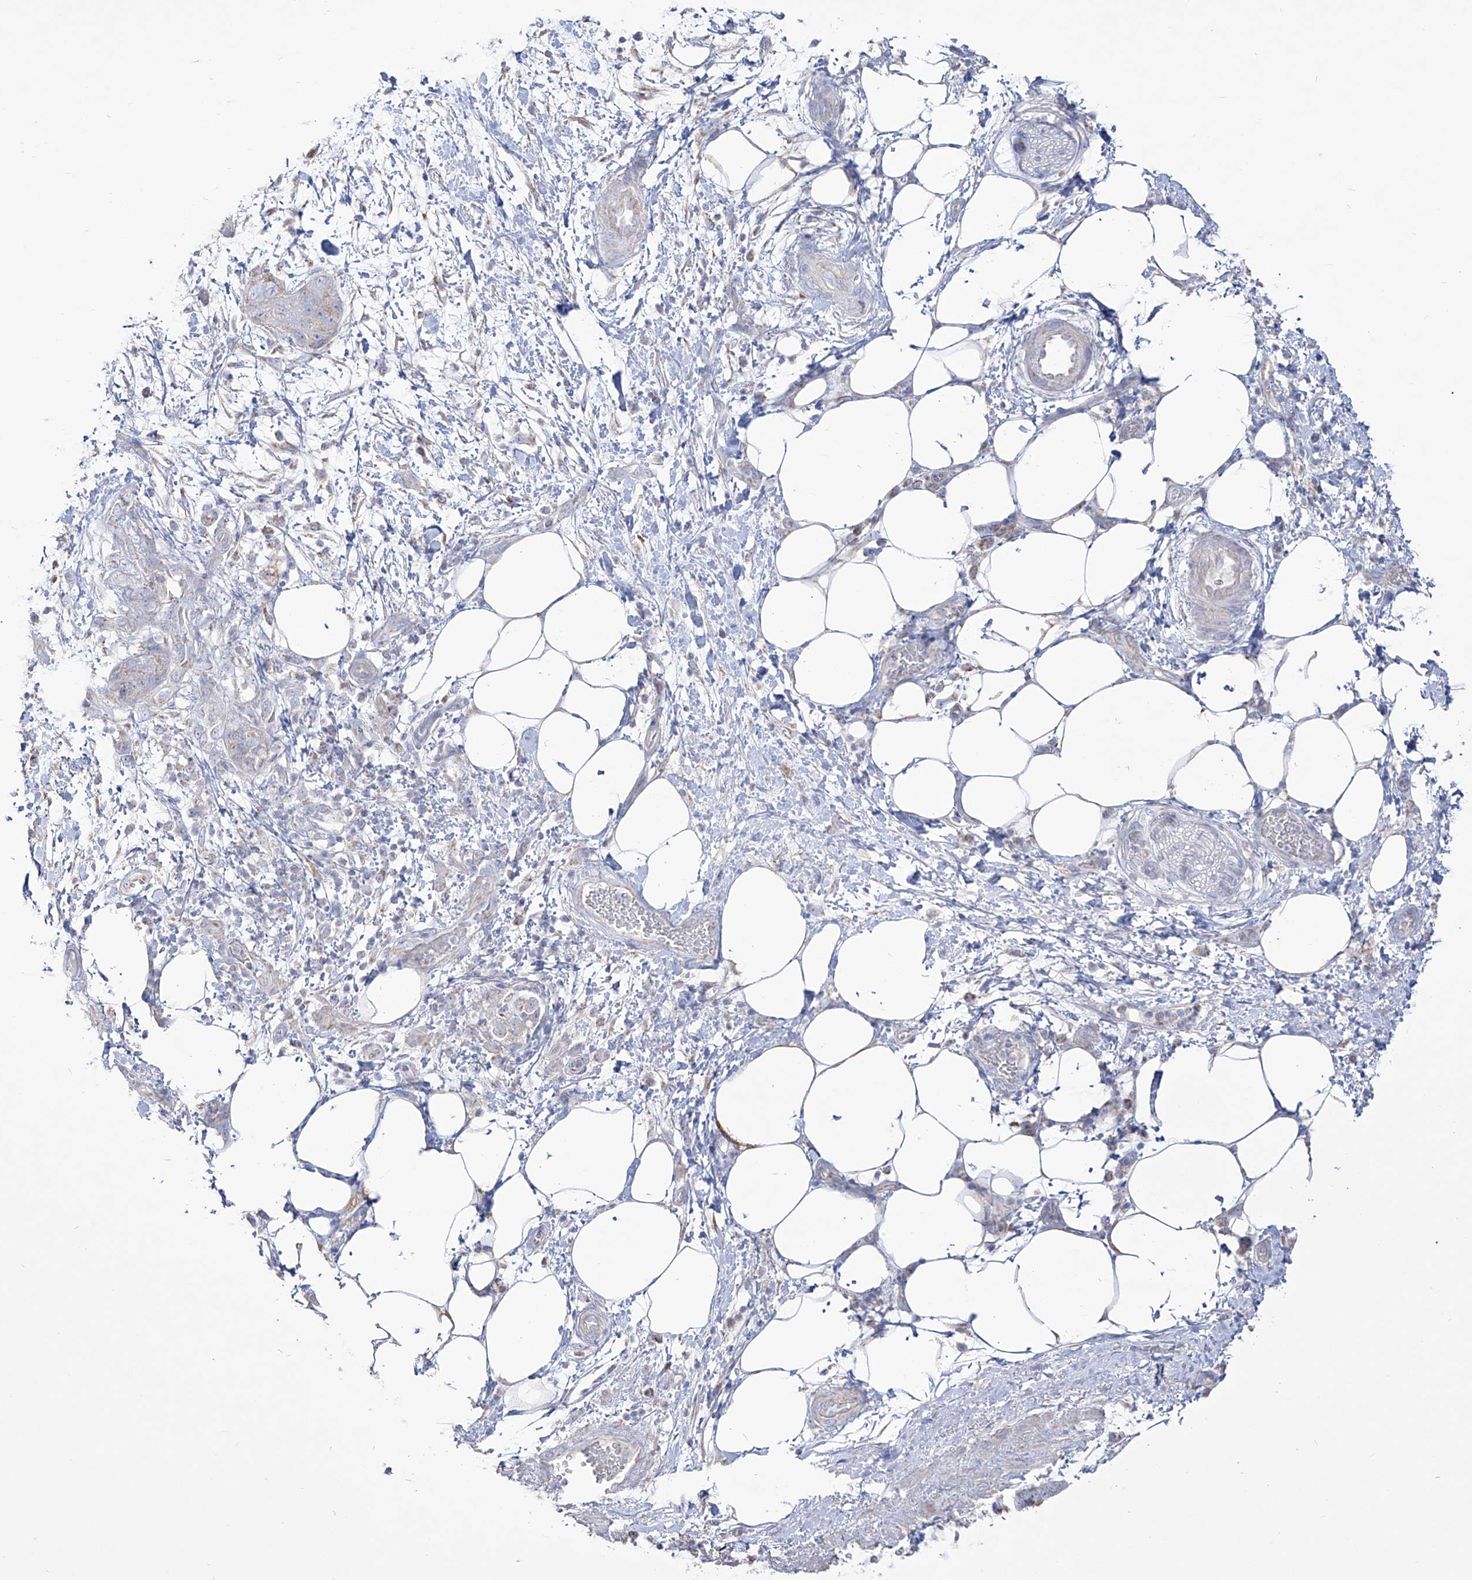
{"staining": {"intensity": "negative", "quantity": "none", "location": "none"}, "tissue": "pancreatic cancer", "cell_type": "Tumor cells", "image_type": "cancer", "snomed": [{"axis": "morphology", "description": "Adenocarcinoma, NOS"}, {"axis": "topography", "description": "Pancreas"}], "caption": "The IHC micrograph has no significant positivity in tumor cells of adenocarcinoma (pancreatic) tissue.", "gene": "RCHY1", "patient": {"sex": "female", "age": 78}}